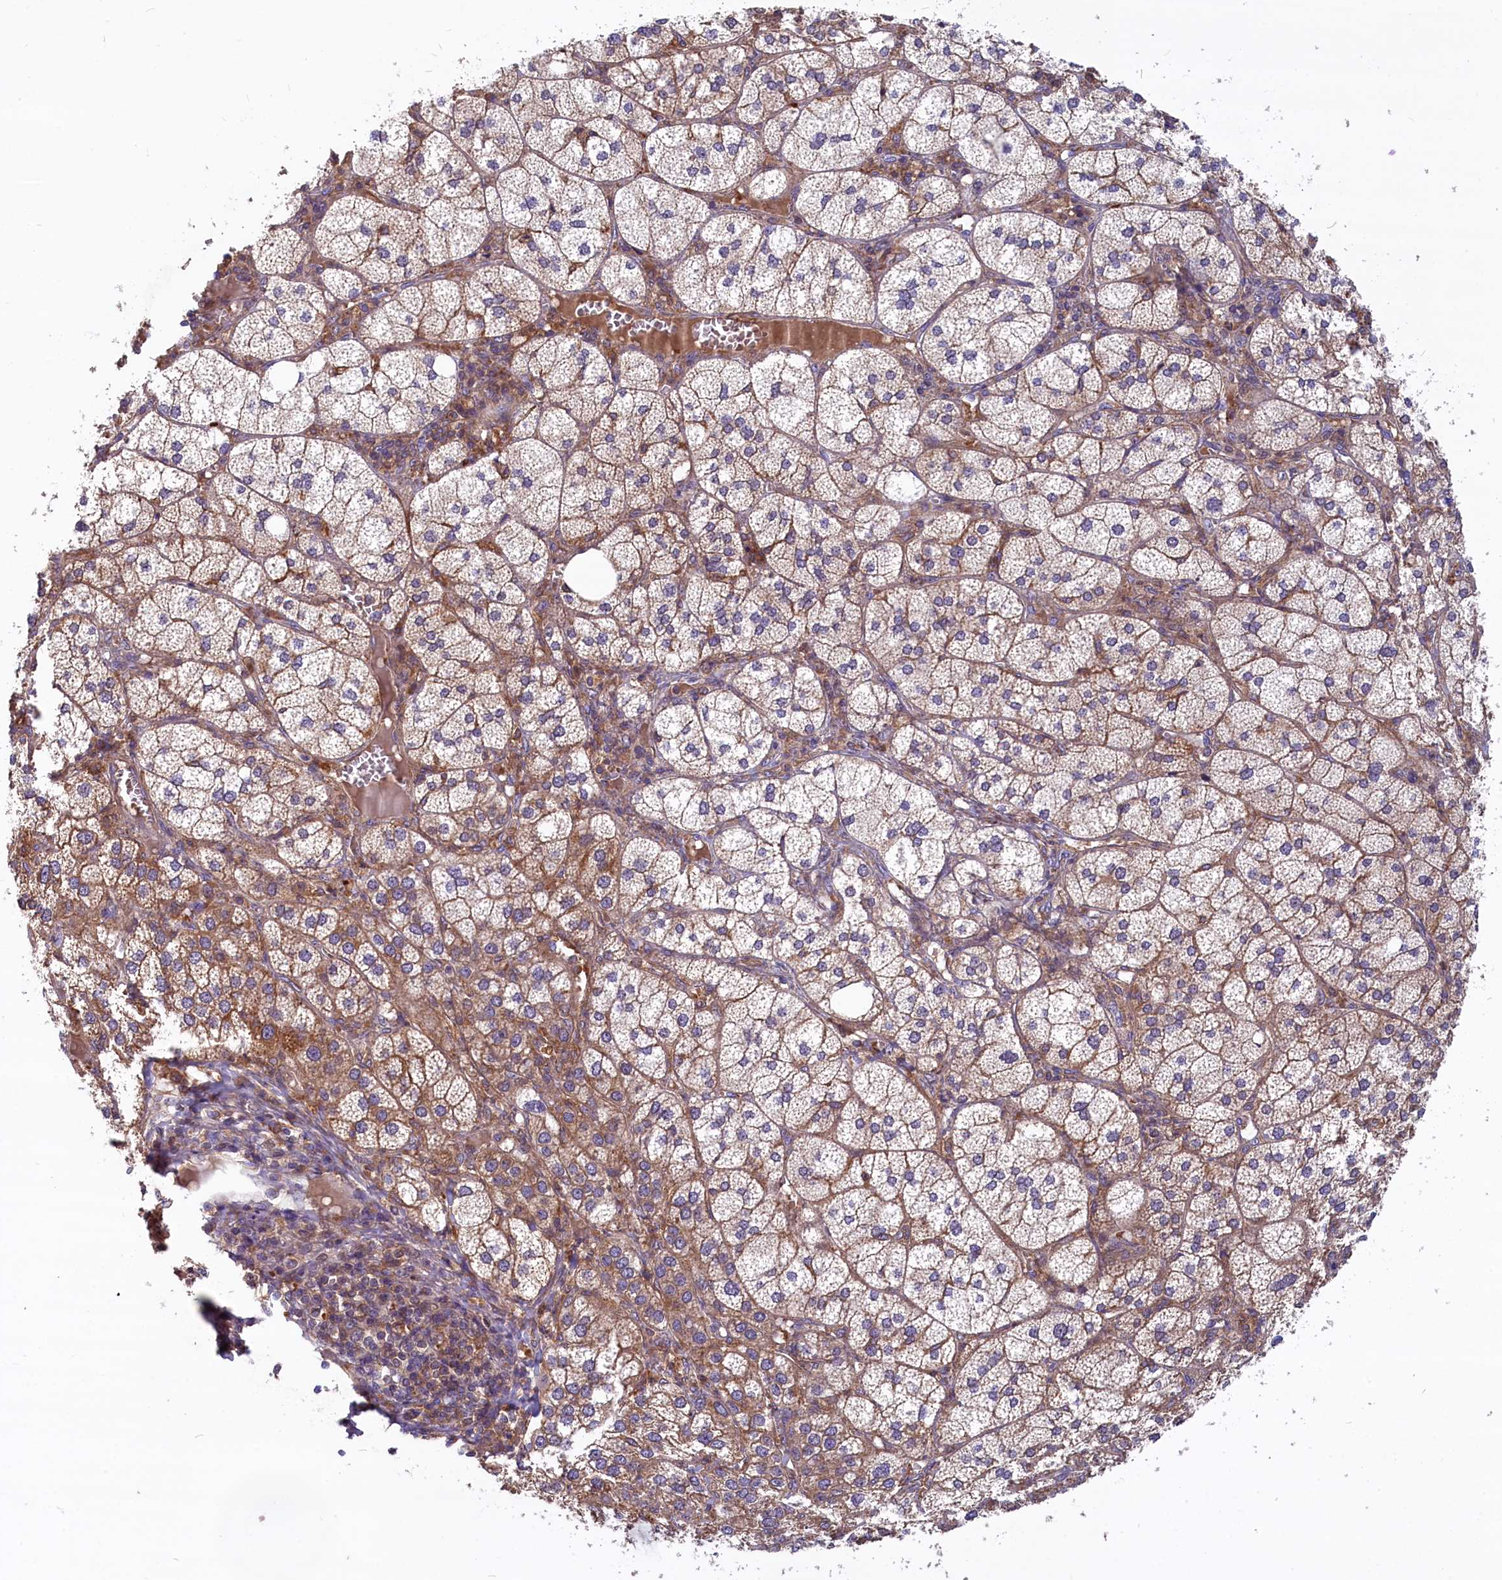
{"staining": {"intensity": "strong", "quantity": "25%-75%", "location": "cytoplasmic/membranous"}, "tissue": "adrenal gland", "cell_type": "Glandular cells", "image_type": "normal", "snomed": [{"axis": "morphology", "description": "Normal tissue, NOS"}, {"axis": "topography", "description": "Adrenal gland"}], "caption": "Brown immunohistochemical staining in normal adrenal gland demonstrates strong cytoplasmic/membranous expression in approximately 25%-75% of glandular cells. The protein is stained brown, and the nuclei are stained in blue (DAB IHC with brightfield microscopy, high magnification).", "gene": "MYO9B", "patient": {"sex": "female", "age": 61}}